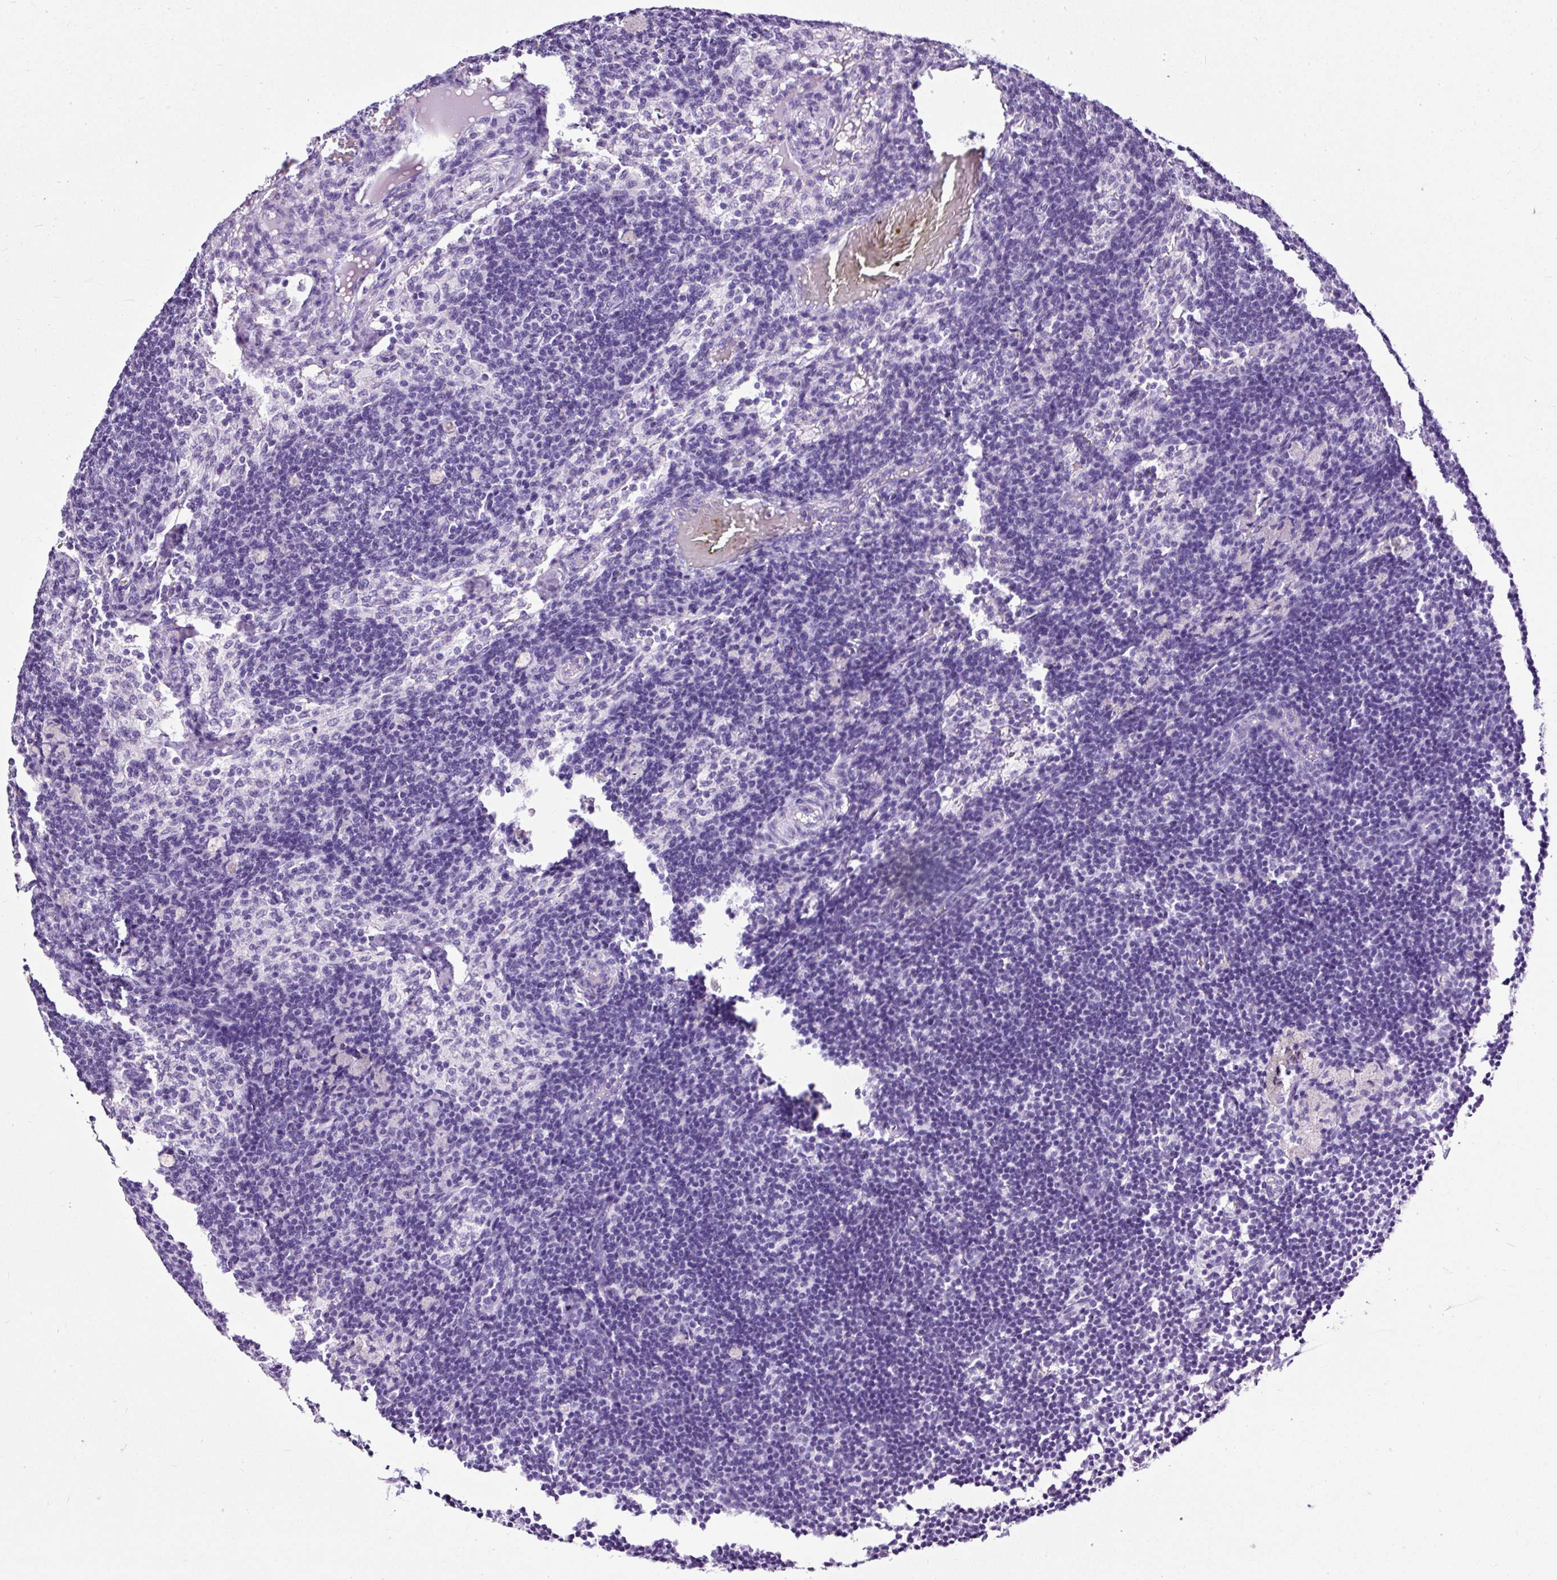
{"staining": {"intensity": "negative", "quantity": "none", "location": "none"}, "tissue": "lymph node", "cell_type": "Germinal center cells", "image_type": "normal", "snomed": [{"axis": "morphology", "description": "Normal tissue, NOS"}, {"axis": "topography", "description": "Lymph node"}], "caption": "This is a histopathology image of immunohistochemistry (IHC) staining of unremarkable lymph node, which shows no expression in germinal center cells. (IHC, brightfield microscopy, high magnification).", "gene": "NTS", "patient": {"sex": "male", "age": 49}}